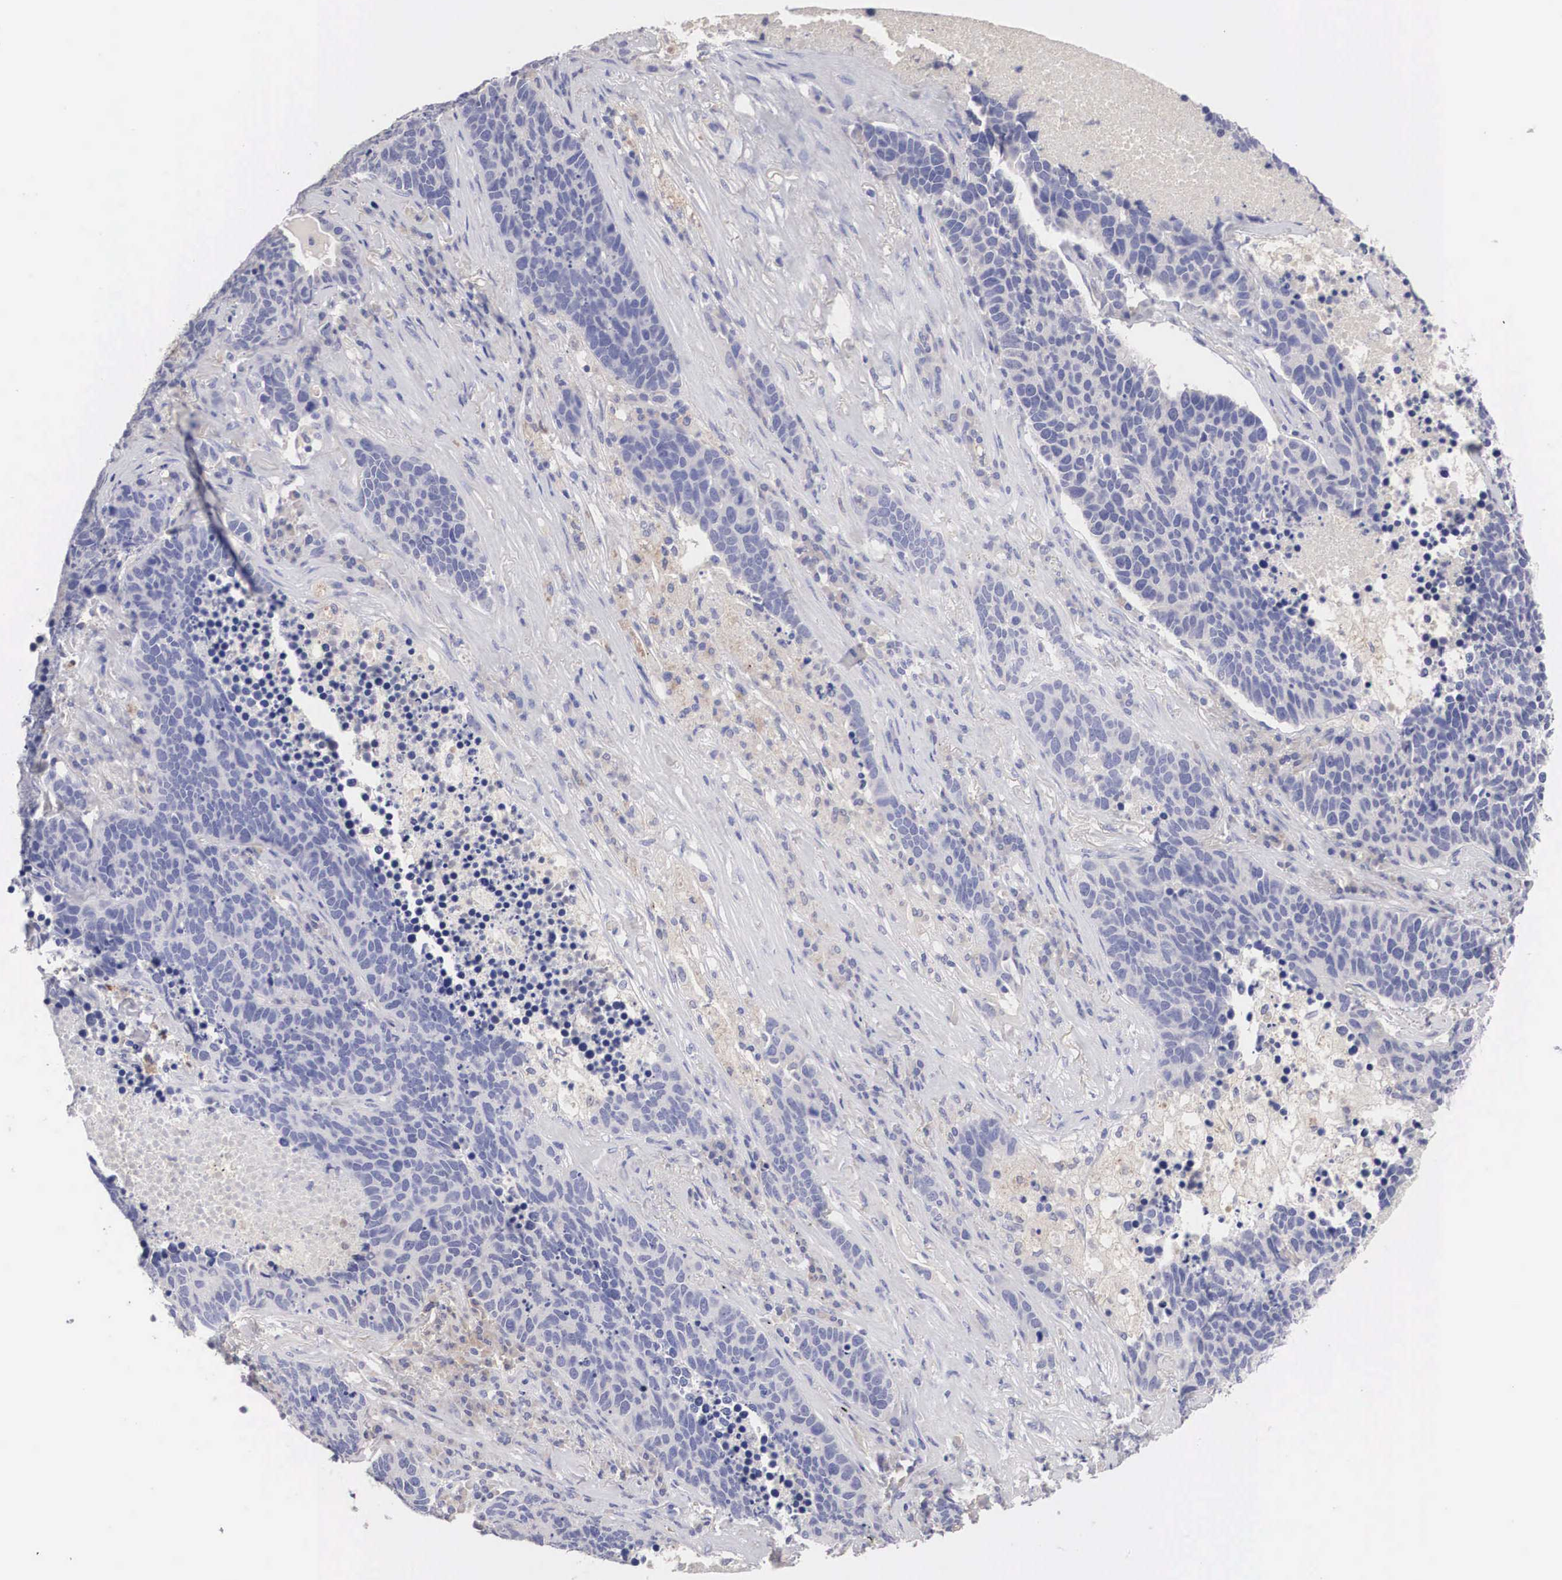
{"staining": {"intensity": "negative", "quantity": "none", "location": "none"}, "tissue": "lung cancer", "cell_type": "Tumor cells", "image_type": "cancer", "snomed": [{"axis": "morphology", "description": "Neoplasm, malignant, NOS"}, {"axis": "topography", "description": "Lung"}], "caption": "Immunohistochemical staining of human lung cancer (neoplasm (malignant)) displays no significant expression in tumor cells.", "gene": "ABHD4", "patient": {"sex": "female", "age": 75}}